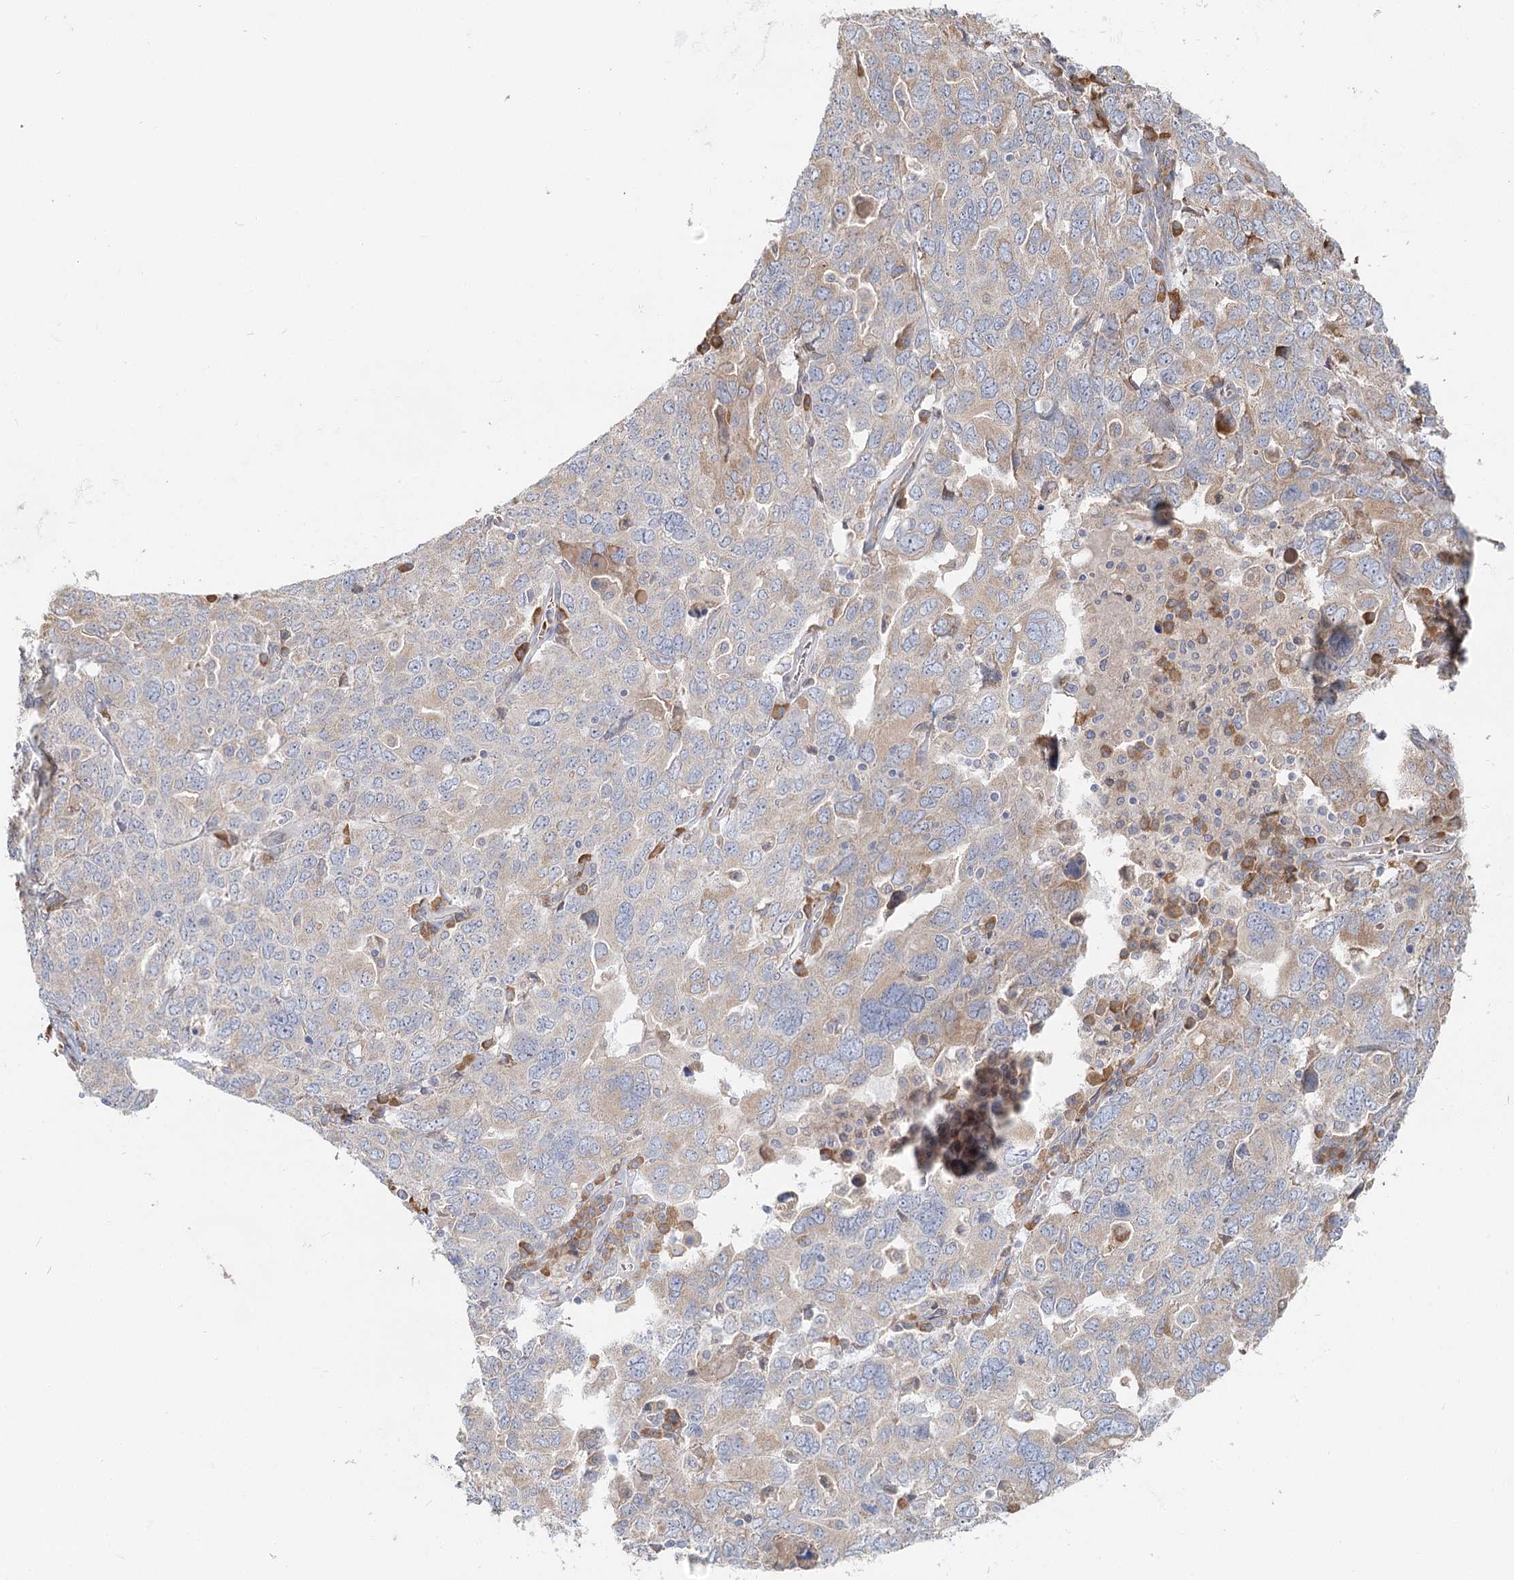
{"staining": {"intensity": "weak", "quantity": "<25%", "location": "cytoplasmic/membranous"}, "tissue": "ovarian cancer", "cell_type": "Tumor cells", "image_type": "cancer", "snomed": [{"axis": "morphology", "description": "Carcinoma, endometroid"}, {"axis": "topography", "description": "Ovary"}], "caption": "Immunohistochemistry (IHC) image of human ovarian endometroid carcinoma stained for a protein (brown), which exhibits no expression in tumor cells. The staining is performed using DAB brown chromogen with nuclei counter-stained in using hematoxylin.", "gene": "ANKRD16", "patient": {"sex": "female", "age": 62}}